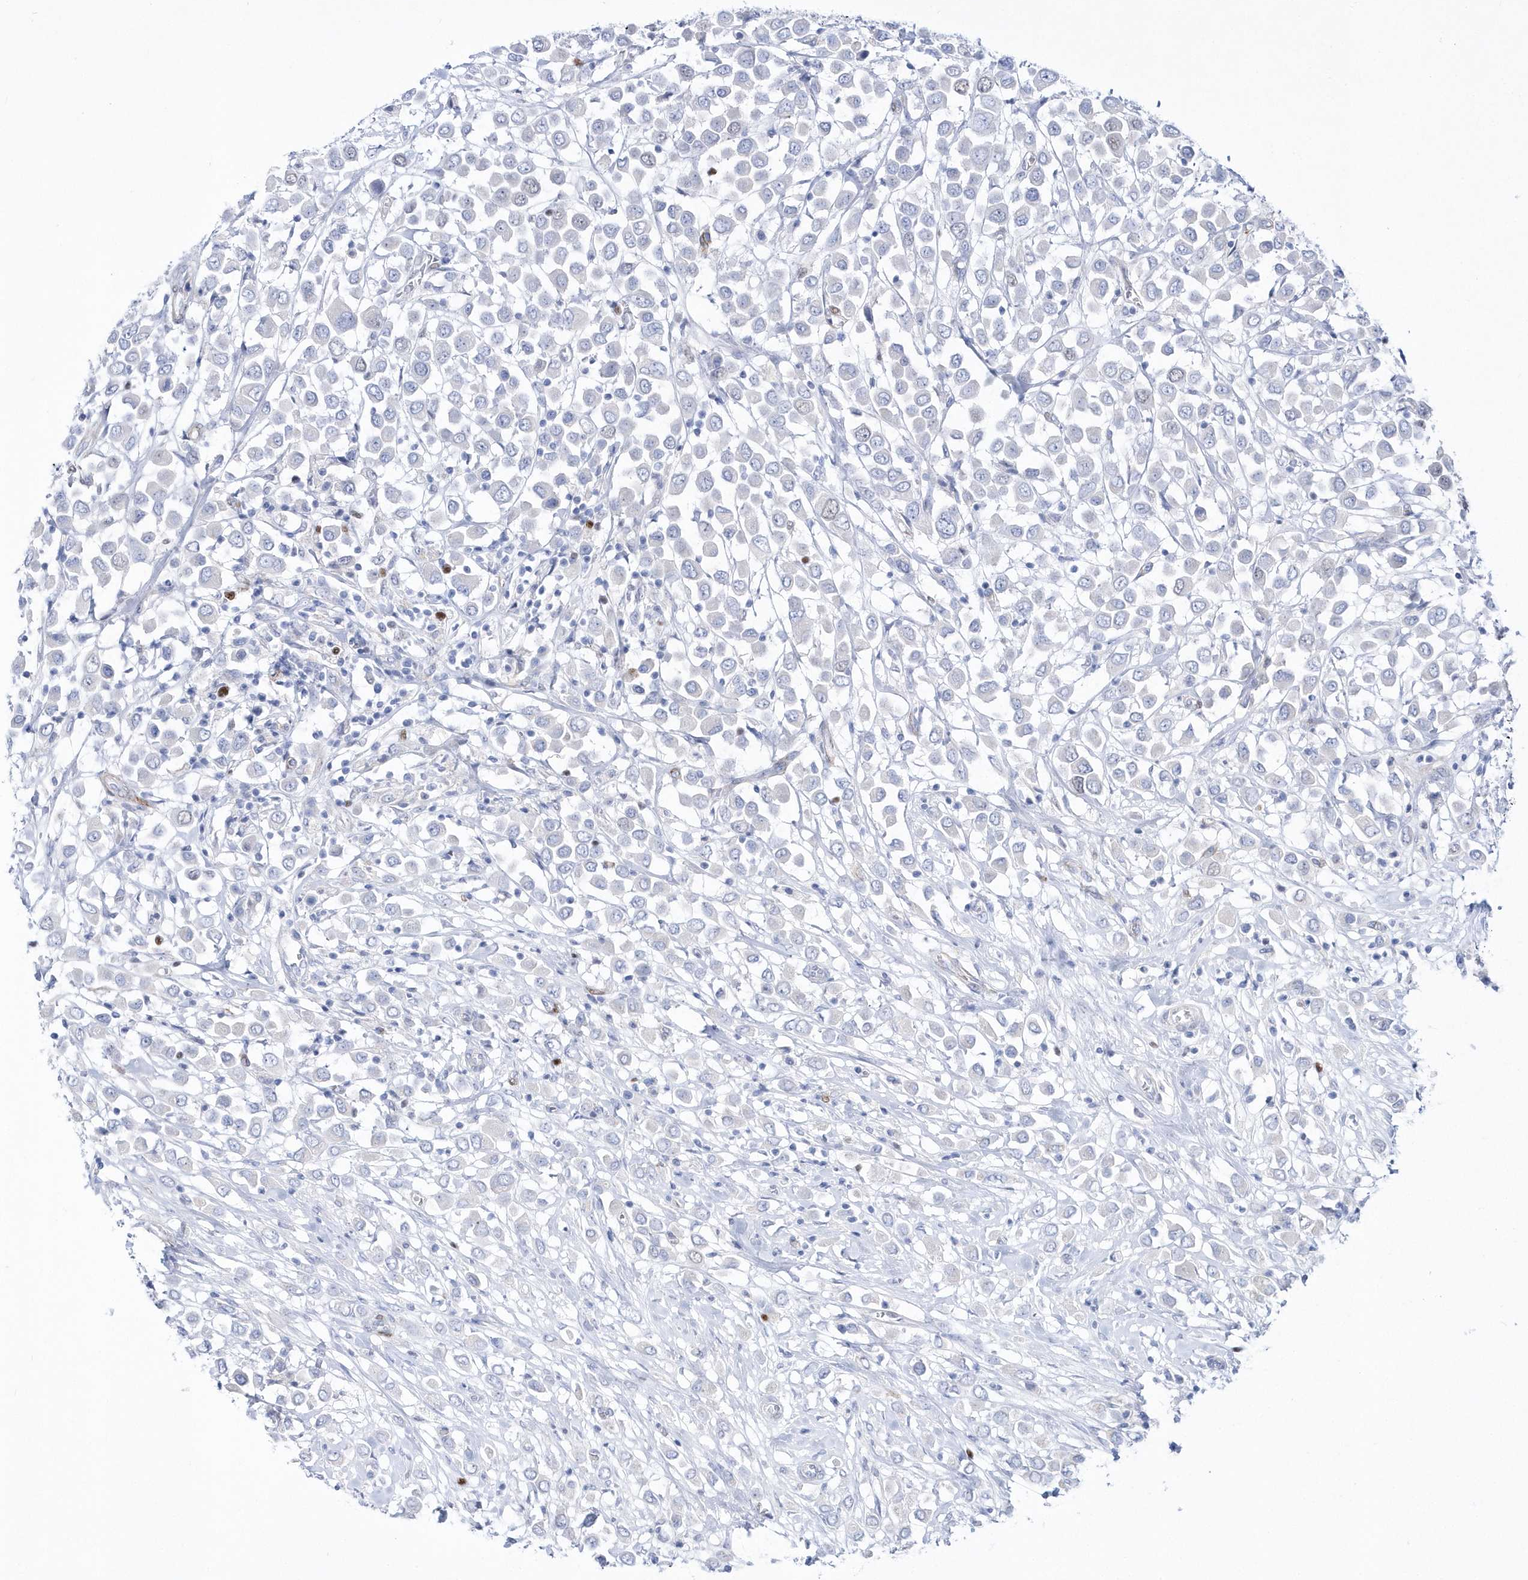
{"staining": {"intensity": "negative", "quantity": "none", "location": "none"}, "tissue": "breast cancer", "cell_type": "Tumor cells", "image_type": "cancer", "snomed": [{"axis": "morphology", "description": "Duct carcinoma"}, {"axis": "topography", "description": "Breast"}], "caption": "Immunohistochemistry photomicrograph of breast invasive ductal carcinoma stained for a protein (brown), which reveals no positivity in tumor cells.", "gene": "TMCO6", "patient": {"sex": "female", "age": 61}}